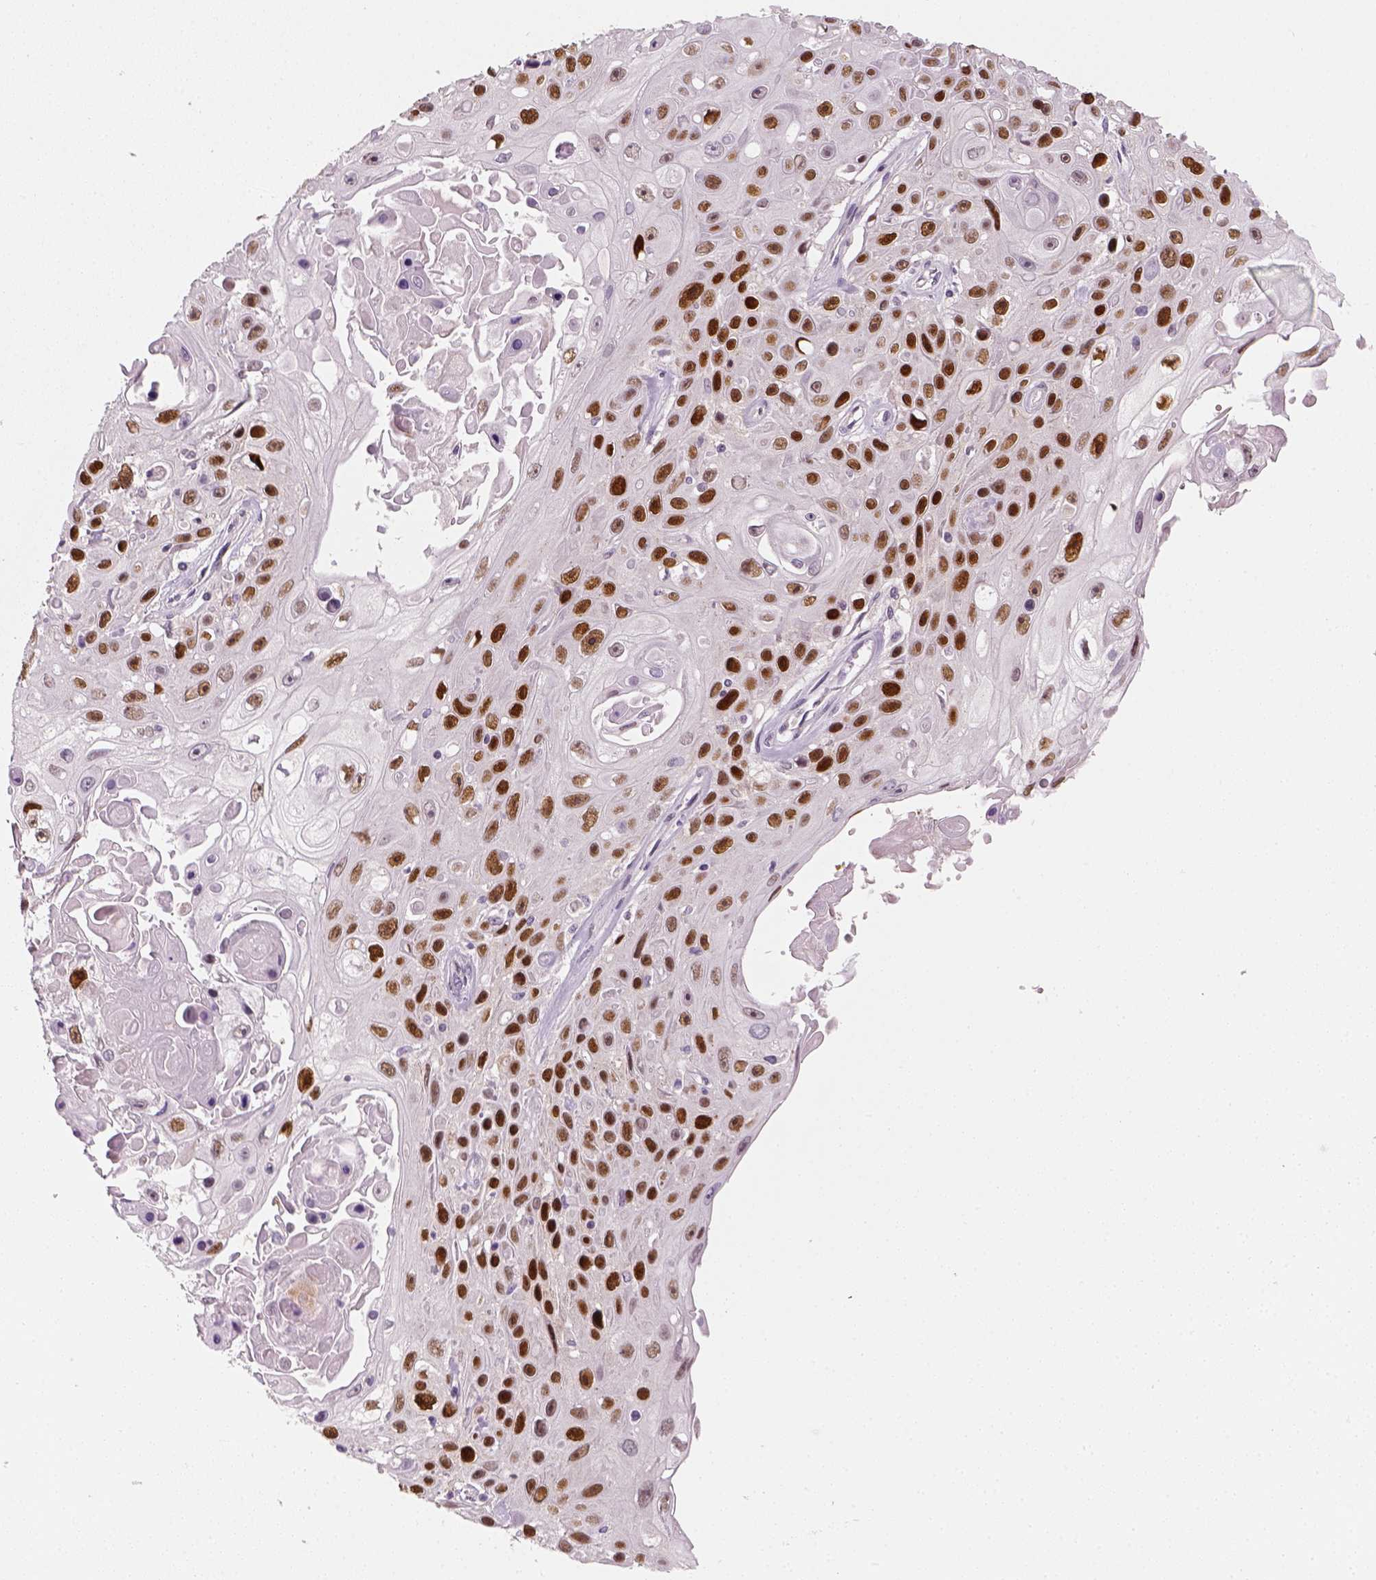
{"staining": {"intensity": "strong", "quantity": ">75%", "location": "nuclear"}, "tissue": "skin cancer", "cell_type": "Tumor cells", "image_type": "cancer", "snomed": [{"axis": "morphology", "description": "Squamous cell carcinoma, NOS"}, {"axis": "topography", "description": "Skin"}], "caption": "DAB (3,3'-diaminobenzidine) immunohistochemical staining of squamous cell carcinoma (skin) reveals strong nuclear protein positivity in about >75% of tumor cells. Using DAB (brown) and hematoxylin (blue) stains, captured at high magnification using brightfield microscopy.", "gene": "TP53", "patient": {"sex": "male", "age": 82}}